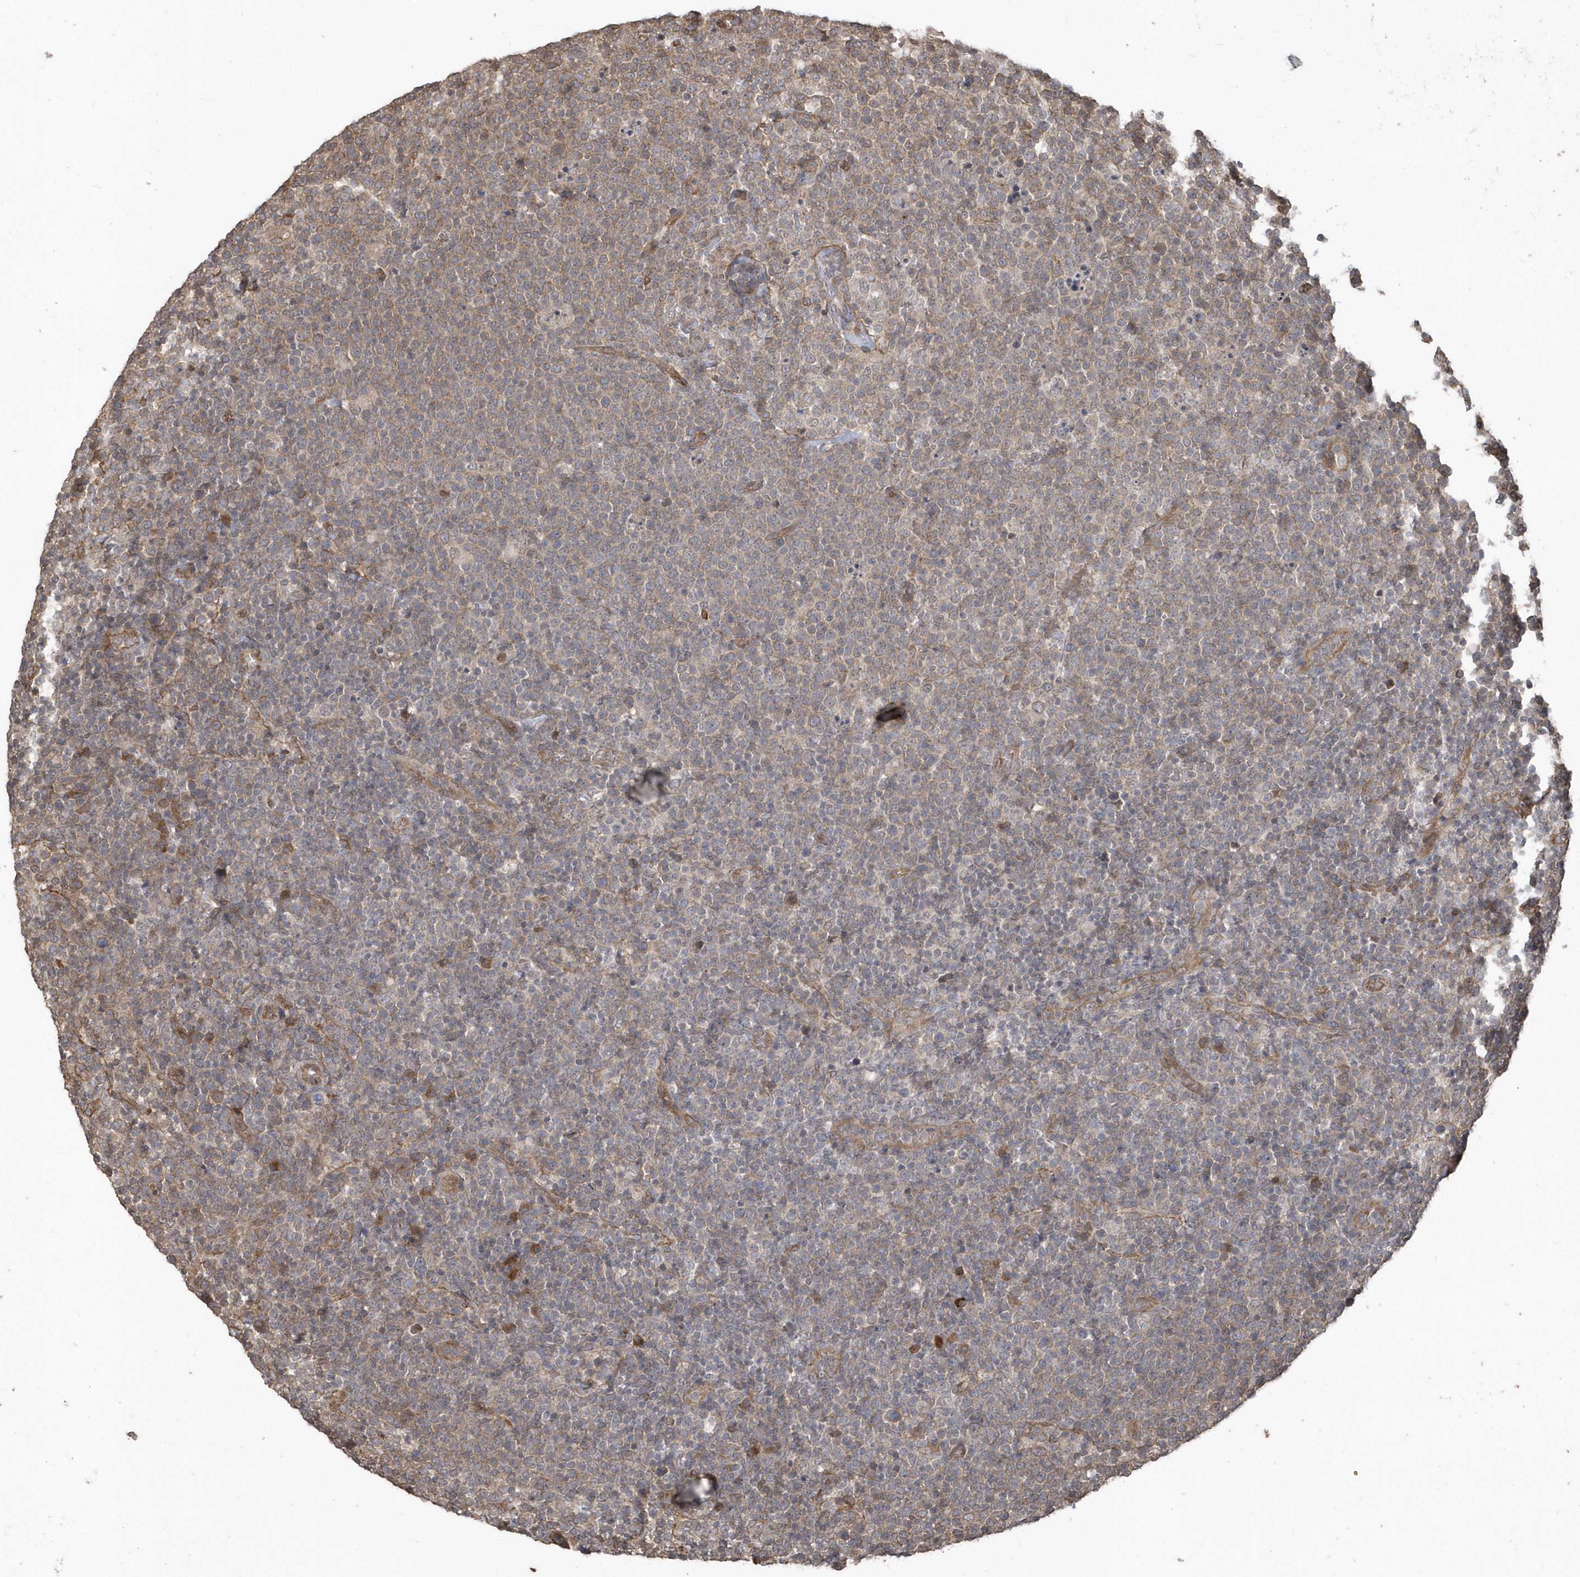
{"staining": {"intensity": "weak", "quantity": ">75%", "location": "cytoplasmic/membranous"}, "tissue": "lymphoma", "cell_type": "Tumor cells", "image_type": "cancer", "snomed": [{"axis": "morphology", "description": "Malignant lymphoma, non-Hodgkin's type, High grade"}, {"axis": "topography", "description": "Lymph node"}], "caption": "Brown immunohistochemical staining in malignant lymphoma, non-Hodgkin's type (high-grade) reveals weak cytoplasmic/membranous positivity in approximately >75% of tumor cells. (DAB (3,3'-diaminobenzidine) = brown stain, brightfield microscopy at high magnification).", "gene": "HERPUD1", "patient": {"sex": "male", "age": 61}}